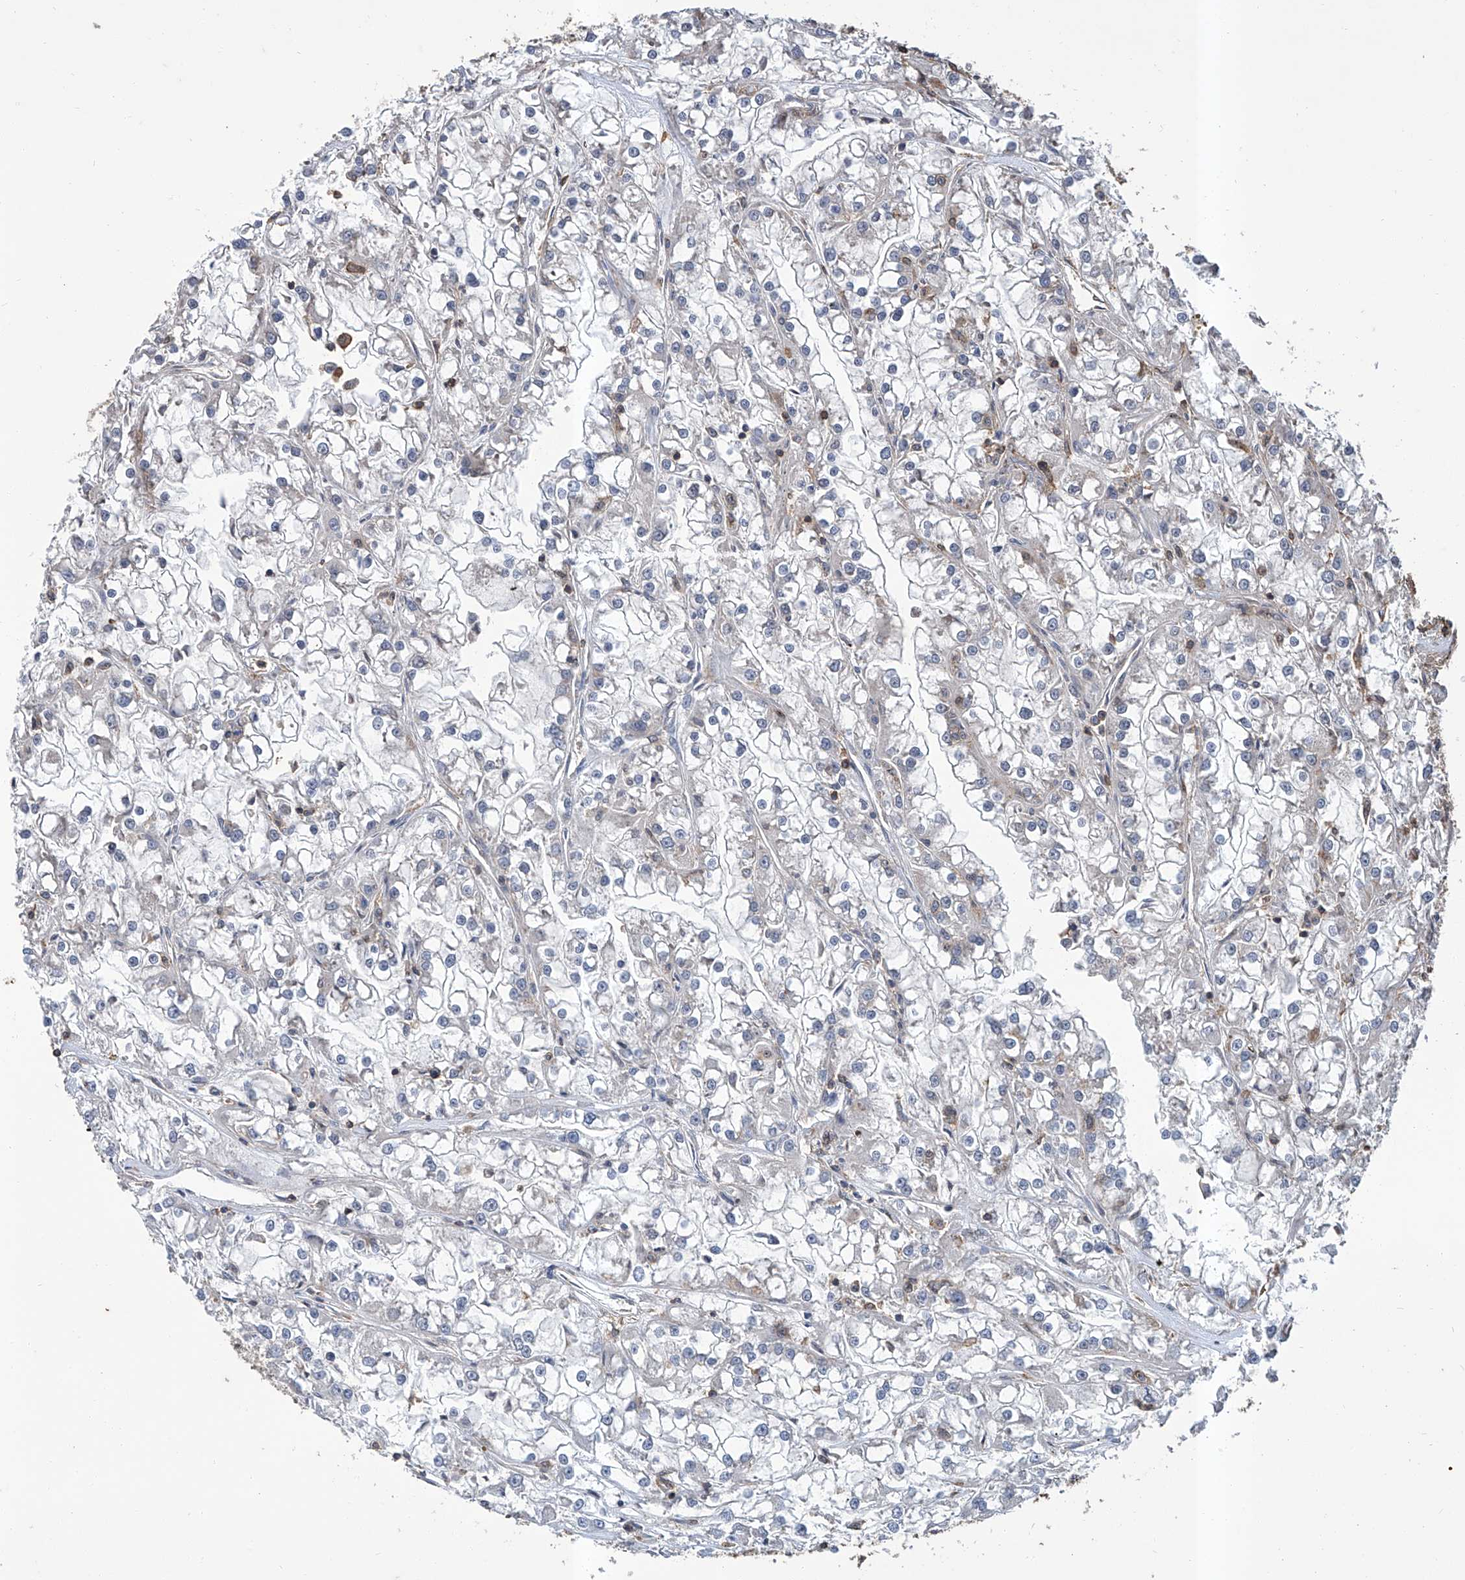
{"staining": {"intensity": "negative", "quantity": "none", "location": "none"}, "tissue": "renal cancer", "cell_type": "Tumor cells", "image_type": "cancer", "snomed": [{"axis": "morphology", "description": "Adenocarcinoma, NOS"}, {"axis": "topography", "description": "Kidney"}], "caption": "DAB (3,3'-diaminobenzidine) immunohistochemical staining of human renal cancer displays no significant expression in tumor cells. Nuclei are stained in blue.", "gene": "GPT", "patient": {"sex": "female", "age": 52}}